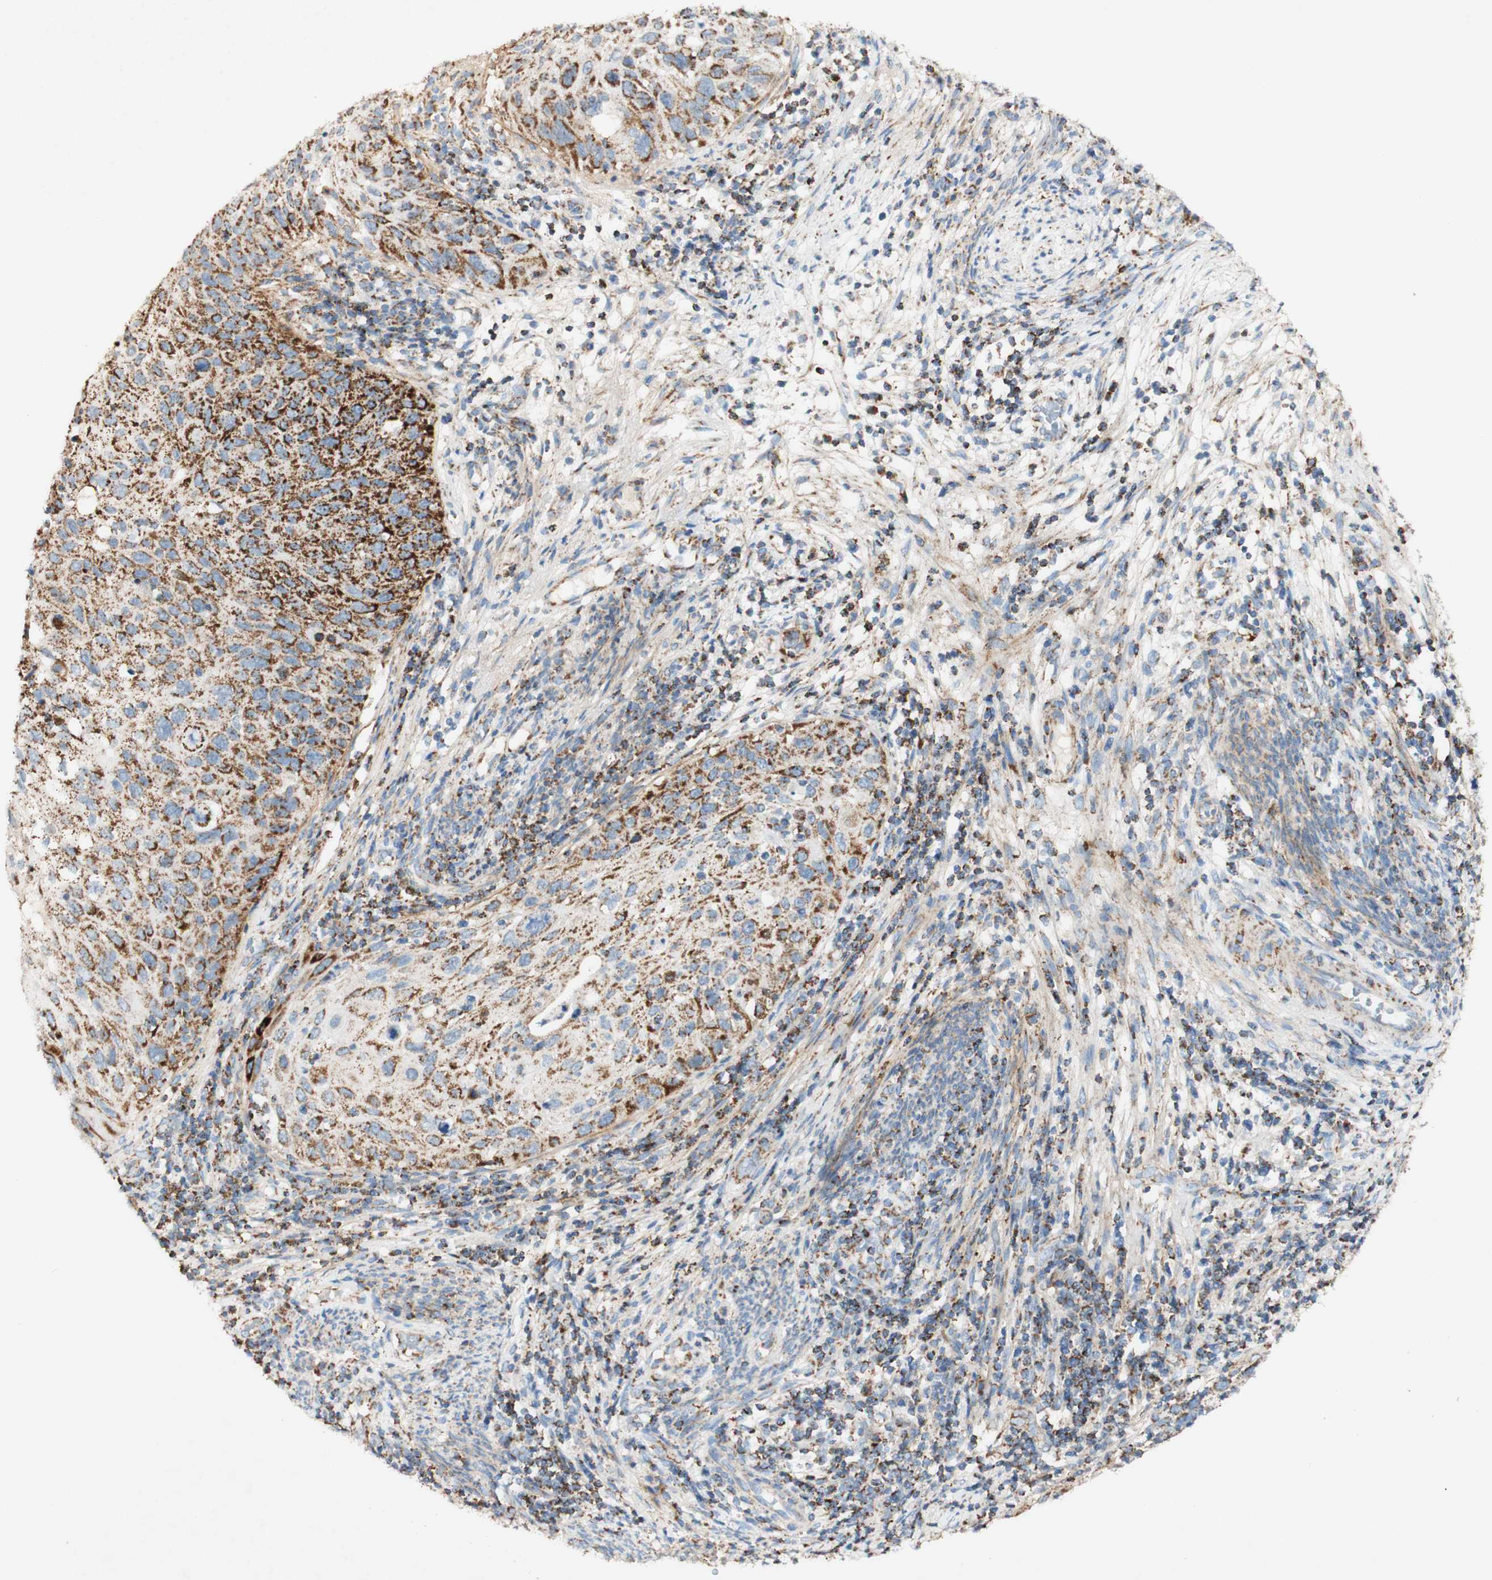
{"staining": {"intensity": "strong", "quantity": ">75%", "location": "cytoplasmic/membranous"}, "tissue": "cervical cancer", "cell_type": "Tumor cells", "image_type": "cancer", "snomed": [{"axis": "morphology", "description": "Squamous cell carcinoma, NOS"}, {"axis": "topography", "description": "Cervix"}], "caption": "The photomicrograph exhibits immunohistochemical staining of cervical cancer. There is strong cytoplasmic/membranous positivity is identified in approximately >75% of tumor cells.", "gene": "OXCT1", "patient": {"sex": "female", "age": 70}}